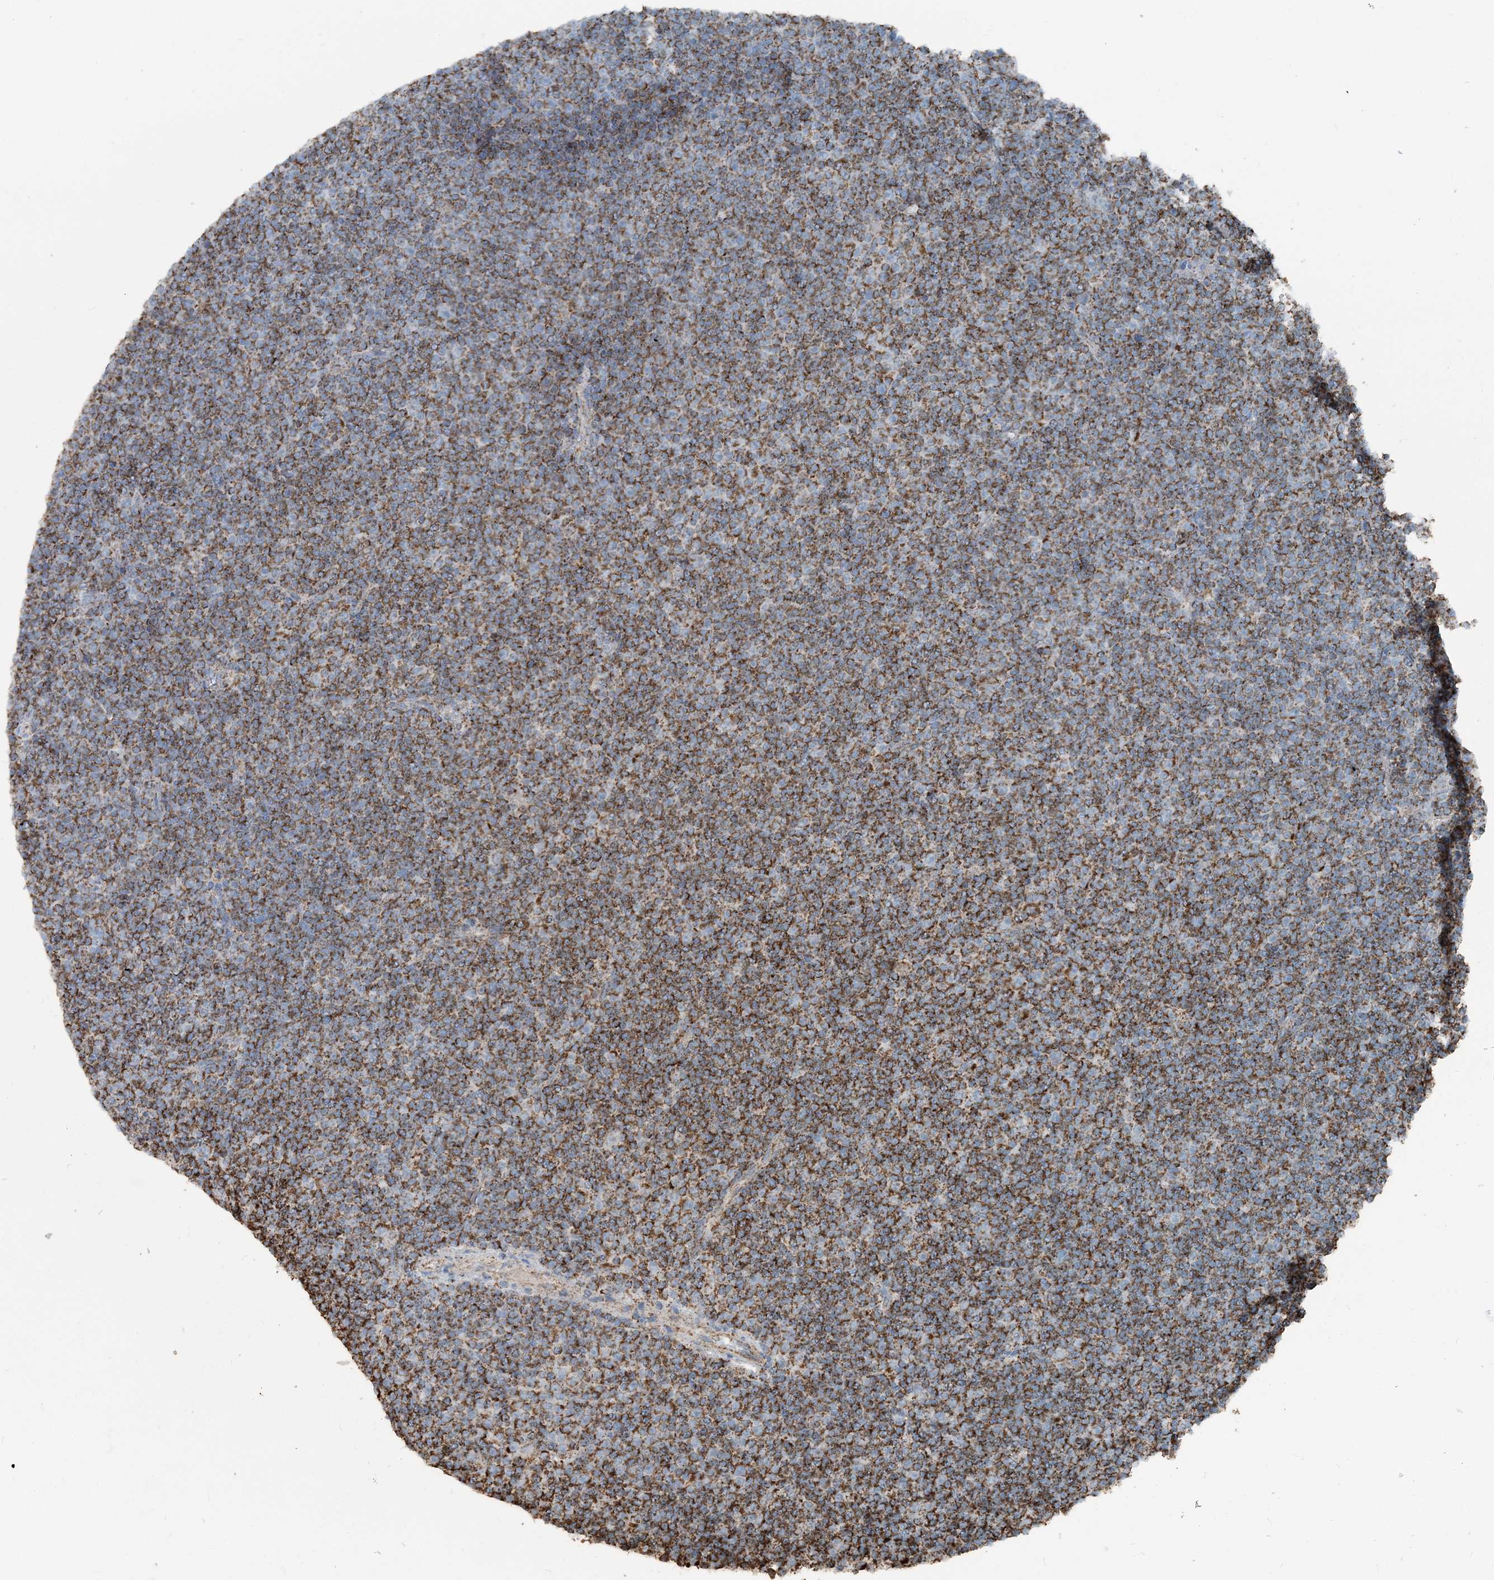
{"staining": {"intensity": "moderate", "quantity": ">75%", "location": "cytoplasmic/membranous"}, "tissue": "lymphoma", "cell_type": "Tumor cells", "image_type": "cancer", "snomed": [{"axis": "morphology", "description": "Malignant lymphoma, non-Hodgkin's type, Low grade"}, {"axis": "topography", "description": "Lymph node"}], "caption": "Protein positivity by IHC shows moderate cytoplasmic/membranous positivity in about >75% of tumor cells in low-grade malignant lymphoma, non-Hodgkin's type.", "gene": "SUCLG1", "patient": {"sex": "female", "age": 67}}